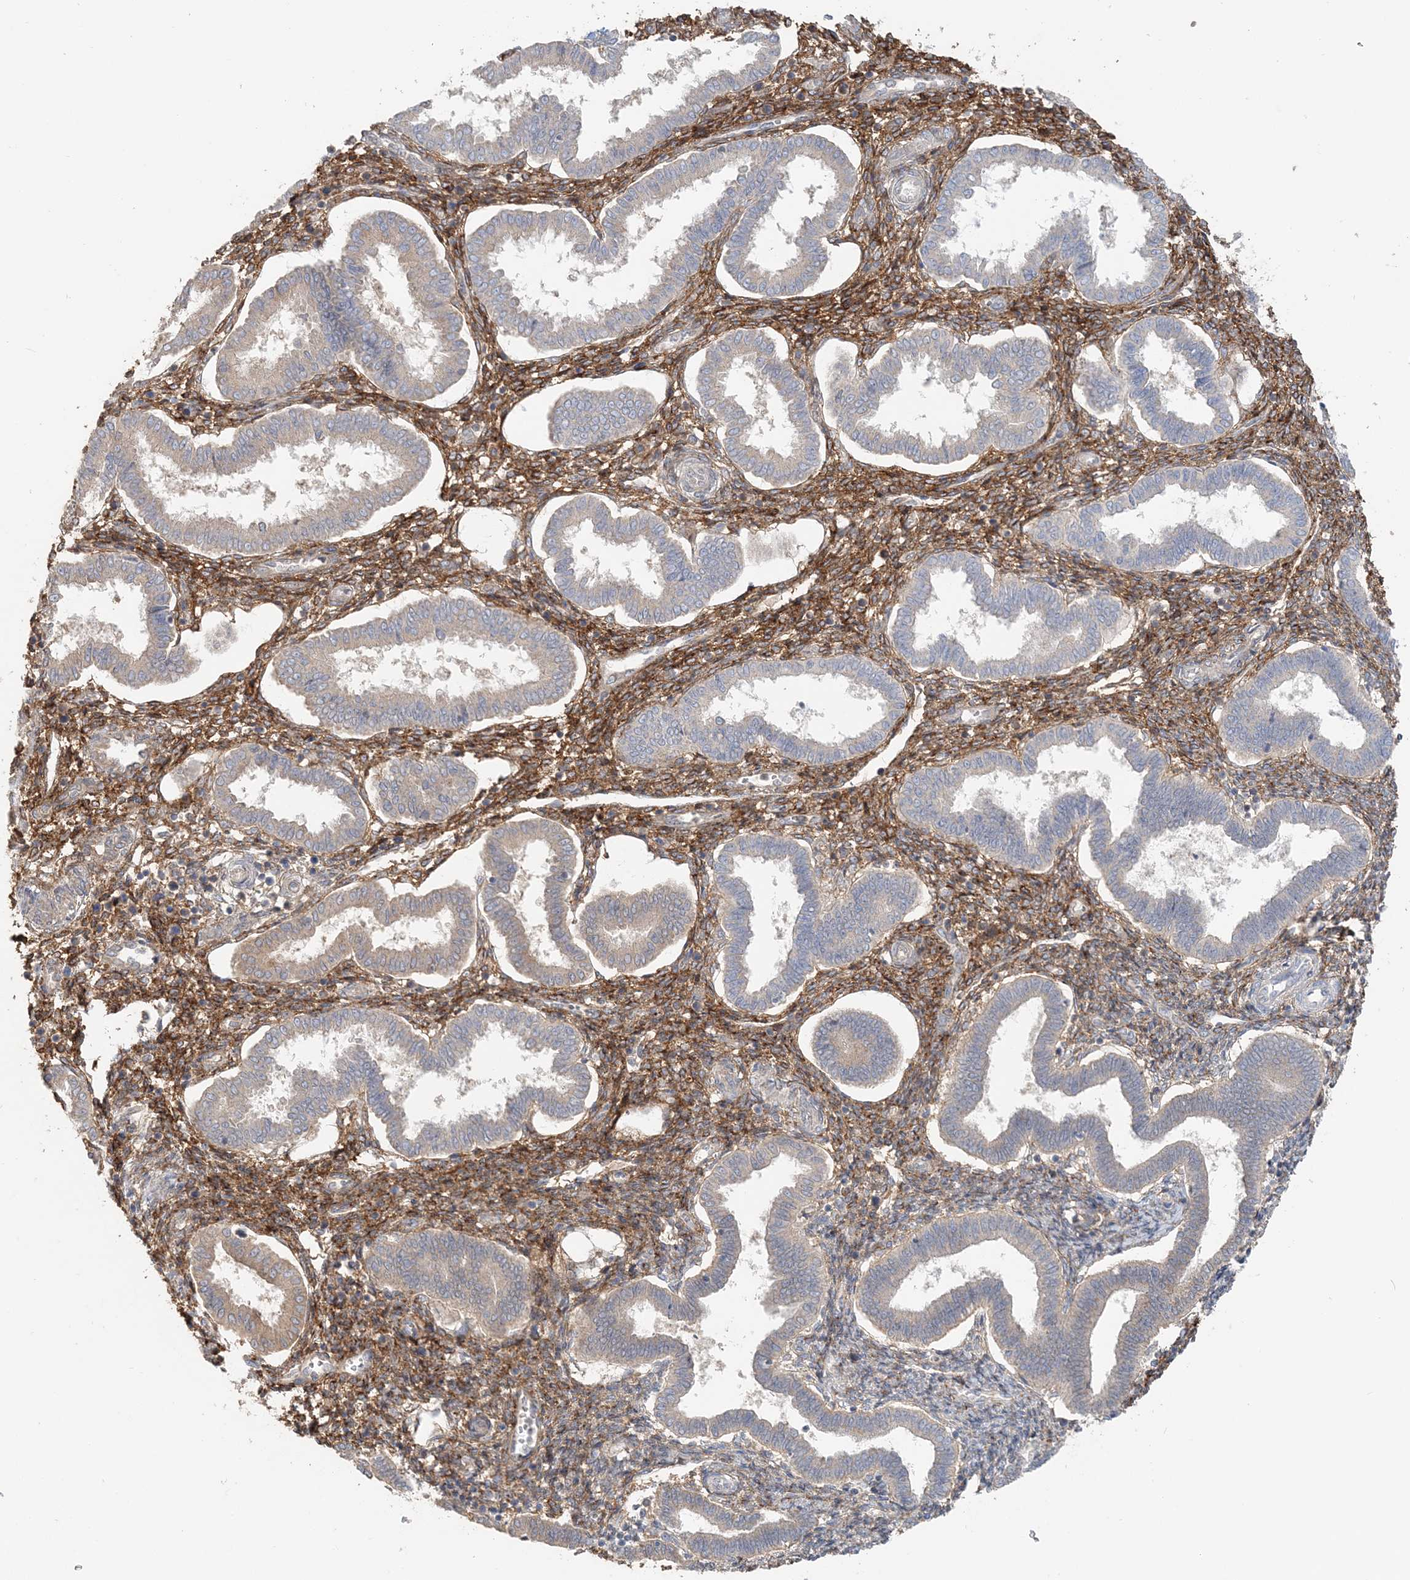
{"staining": {"intensity": "moderate", "quantity": ">75%", "location": "cytoplasmic/membranous"}, "tissue": "endometrium", "cell_type": "Cells in endometrial stroma", "image_type": "normal", "snomed": [{"axis": "morphology", "description": "Normal tissue, NOS"}, {"axis": "topography", "description": "Endometrium"}], "caption": "Protein staining by immunohistochemistry (IHC) shows moderate cytoplasmic/membranous expression in about >75% of cells in endometrial stroma in unremarkable endometrium.", "gene": "TBC1D5", "patient": {"sex": "female", "age": 24}}